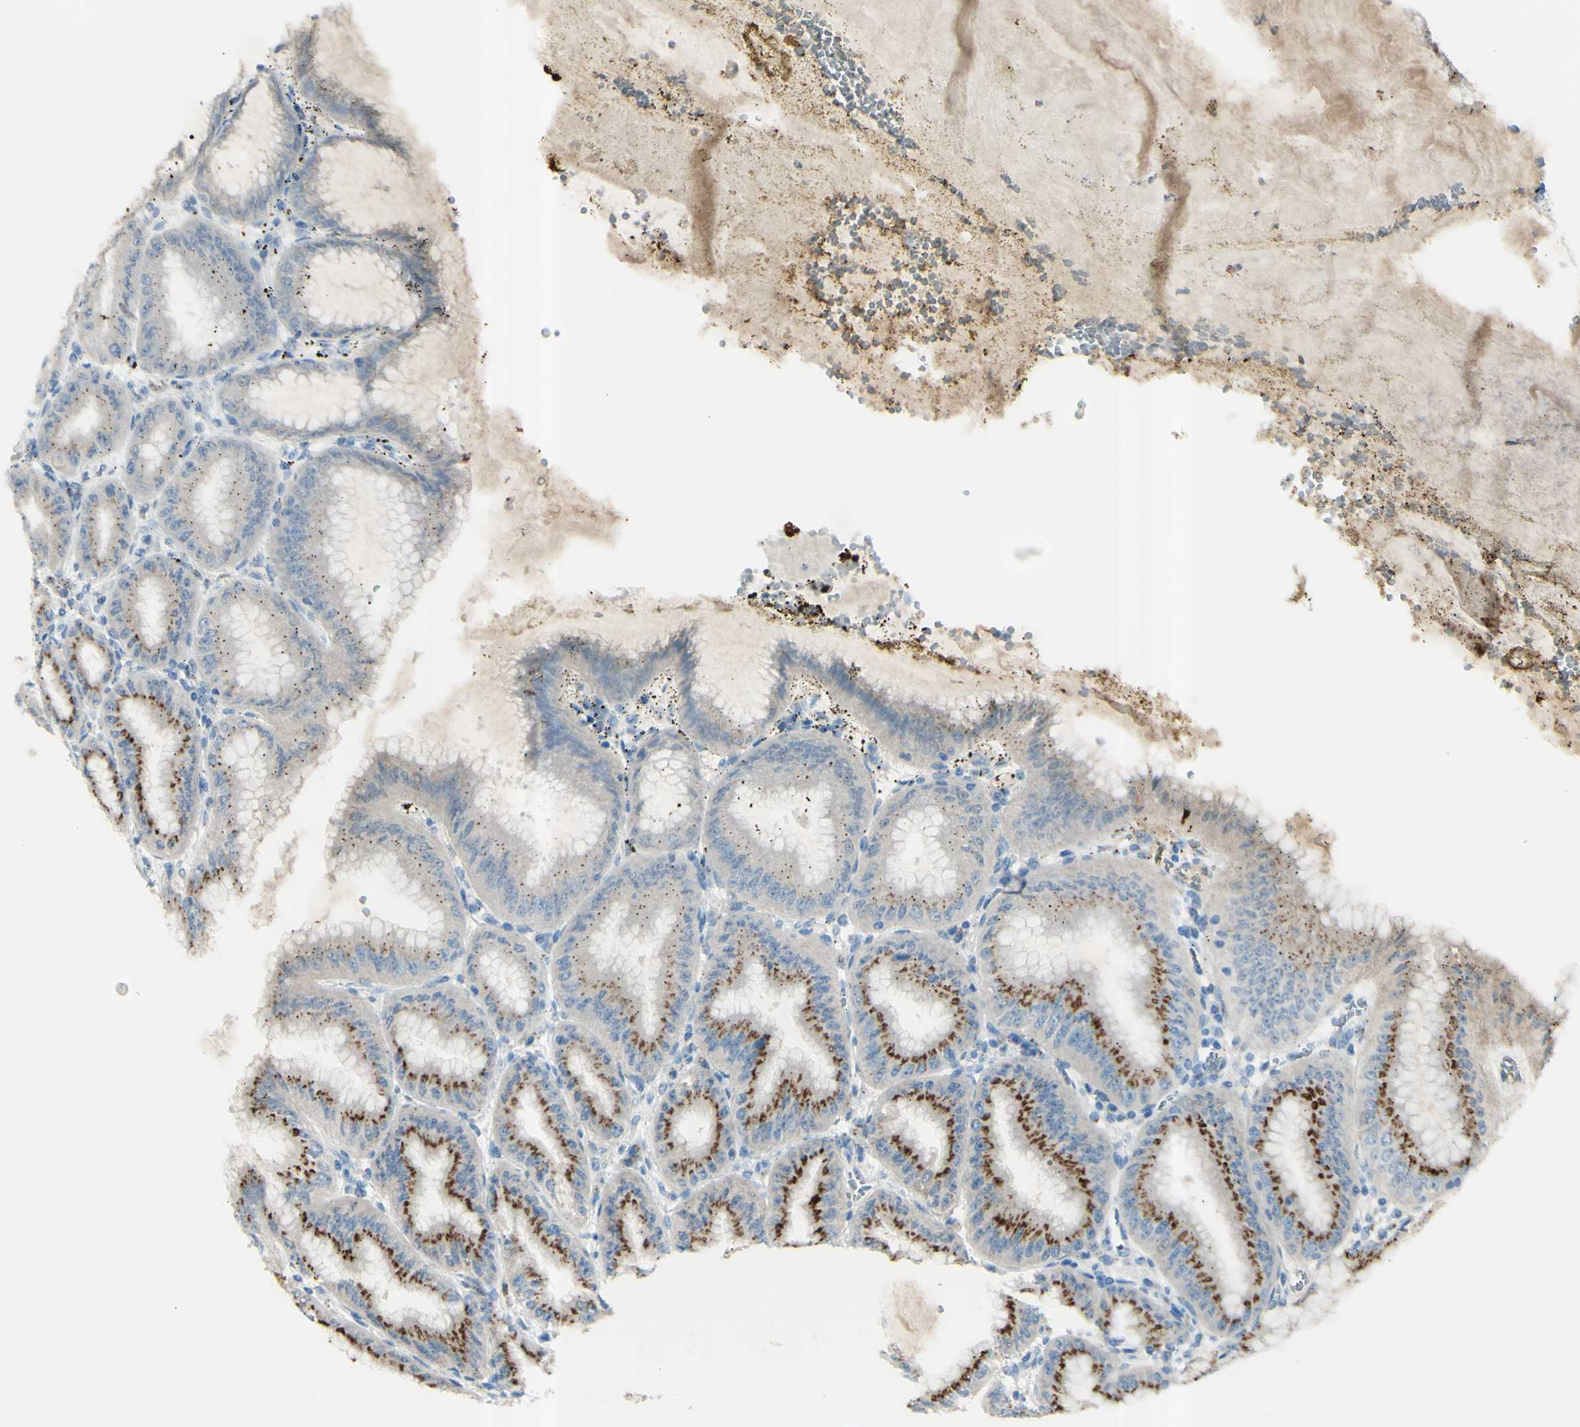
{"staining": {"intensity": "strong", "quantity": "25%-75%", "location": "cytoplasmic/membranous"}, "tissue": "stomach", "cell_type": "Glandular cells", "image_type": "normal", "snomed": [{"axis": "morphology", "description": "Normal tissue, NOS"}, {"axis": "topography", "description": "Stomach, lower"}], "caption": "Strong cytoplasmic/membranous staining is seen in about 25%-75% of glandular cells in benign stomach.", "gene": "B4GALT1", "patient": {"sex": "male", "age": 71}}